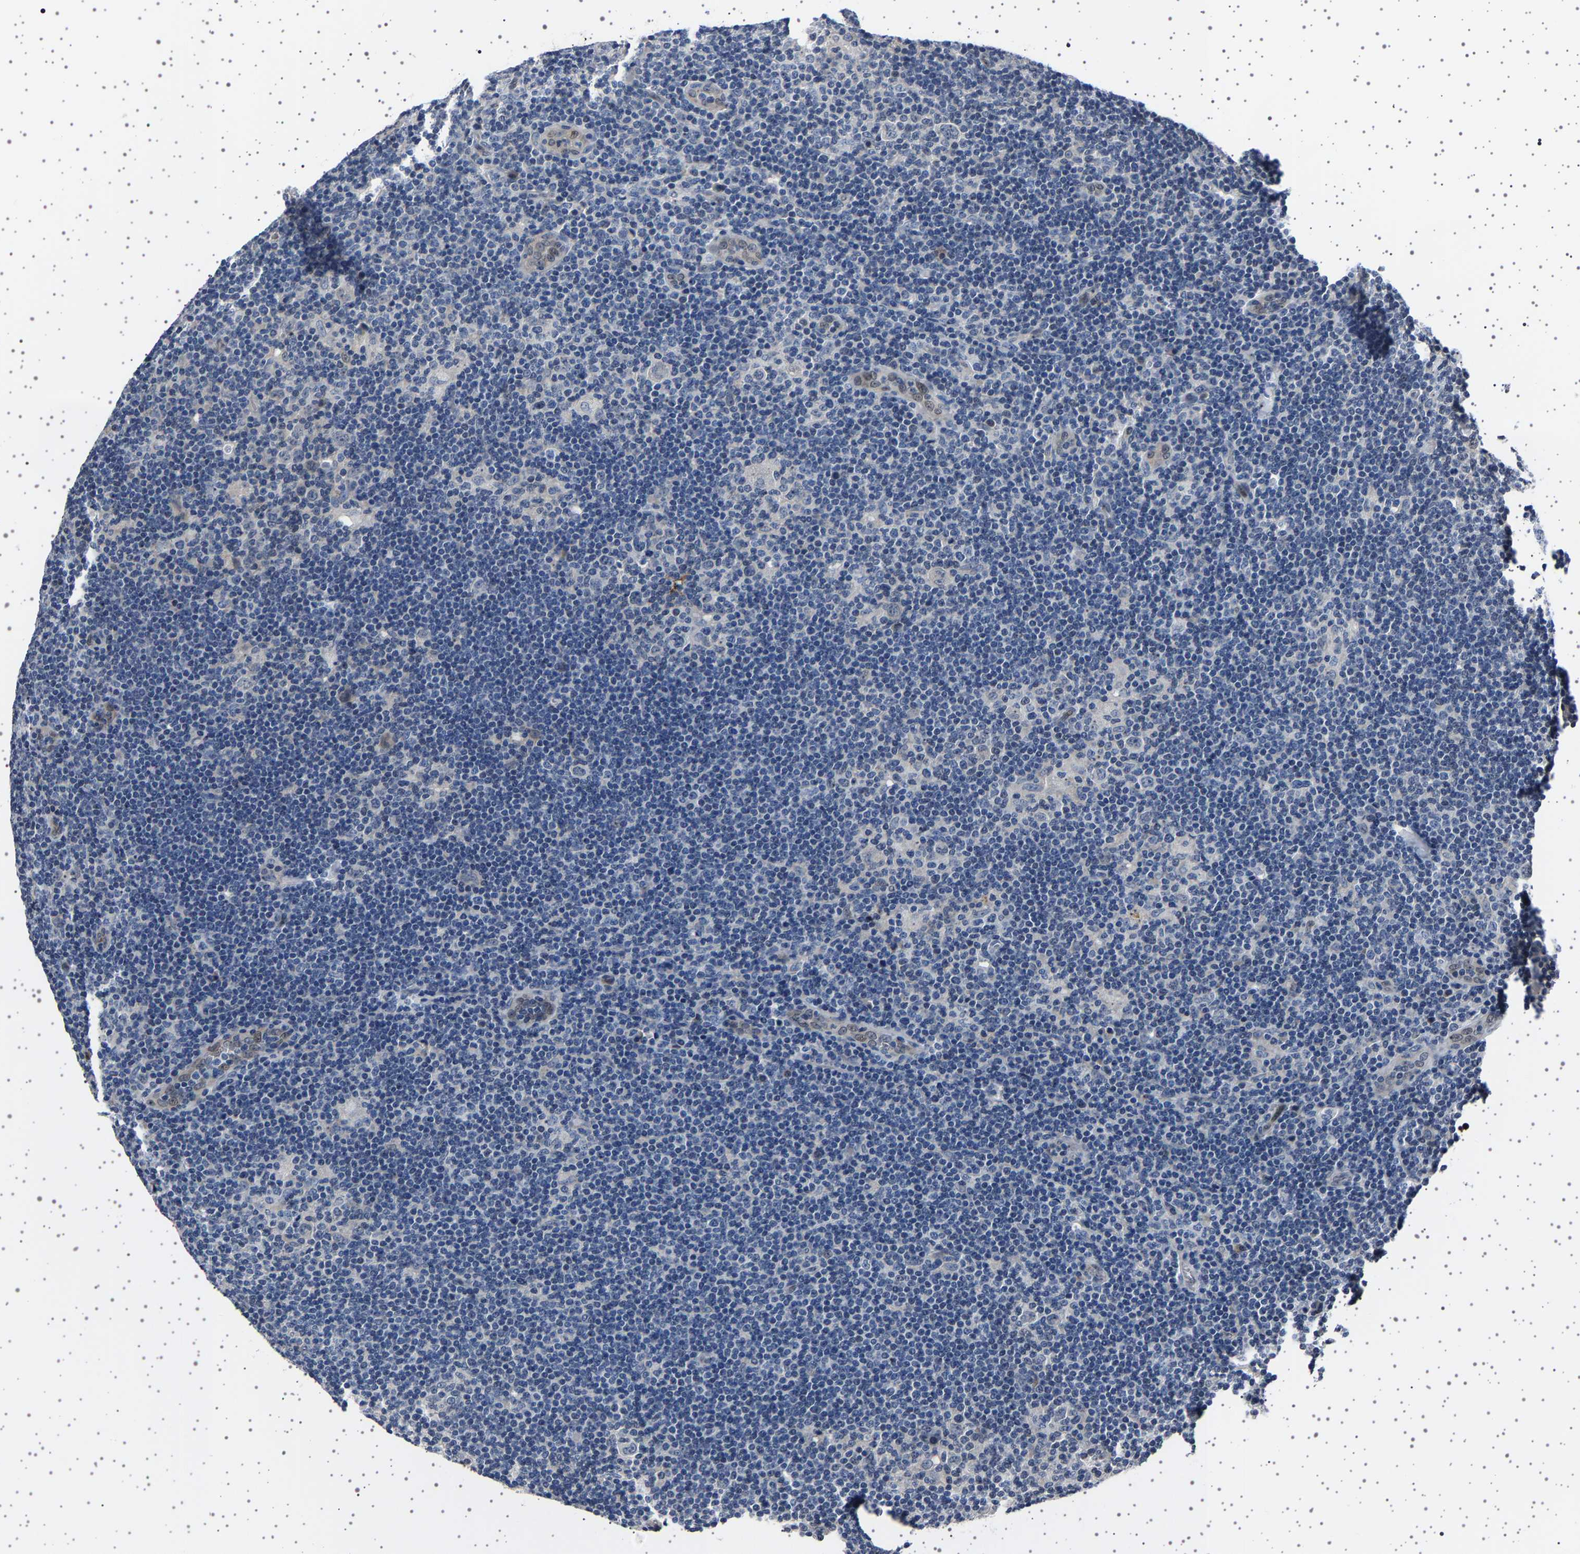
{"staining": {"intensity": "negative", "quantity": "none", "location": "none"}, "tissue": "lymphoma", "cell_type": "Tumor cells", "image_type": "cancer", "snomed": [{"axis": "morphology", "description": "Hodgkin's disease, NOS"}, {"axis": "topography", "description": "Lymph node"}], "caption": "A high-resolution photomicrograph shows immunohistochemistry (IHC) staining of Hodgkin's disease, which exhibits no significant positivity in tumor cells.", "gene": "IL10RB", "patient": {"sex": "female", "age": 57}}